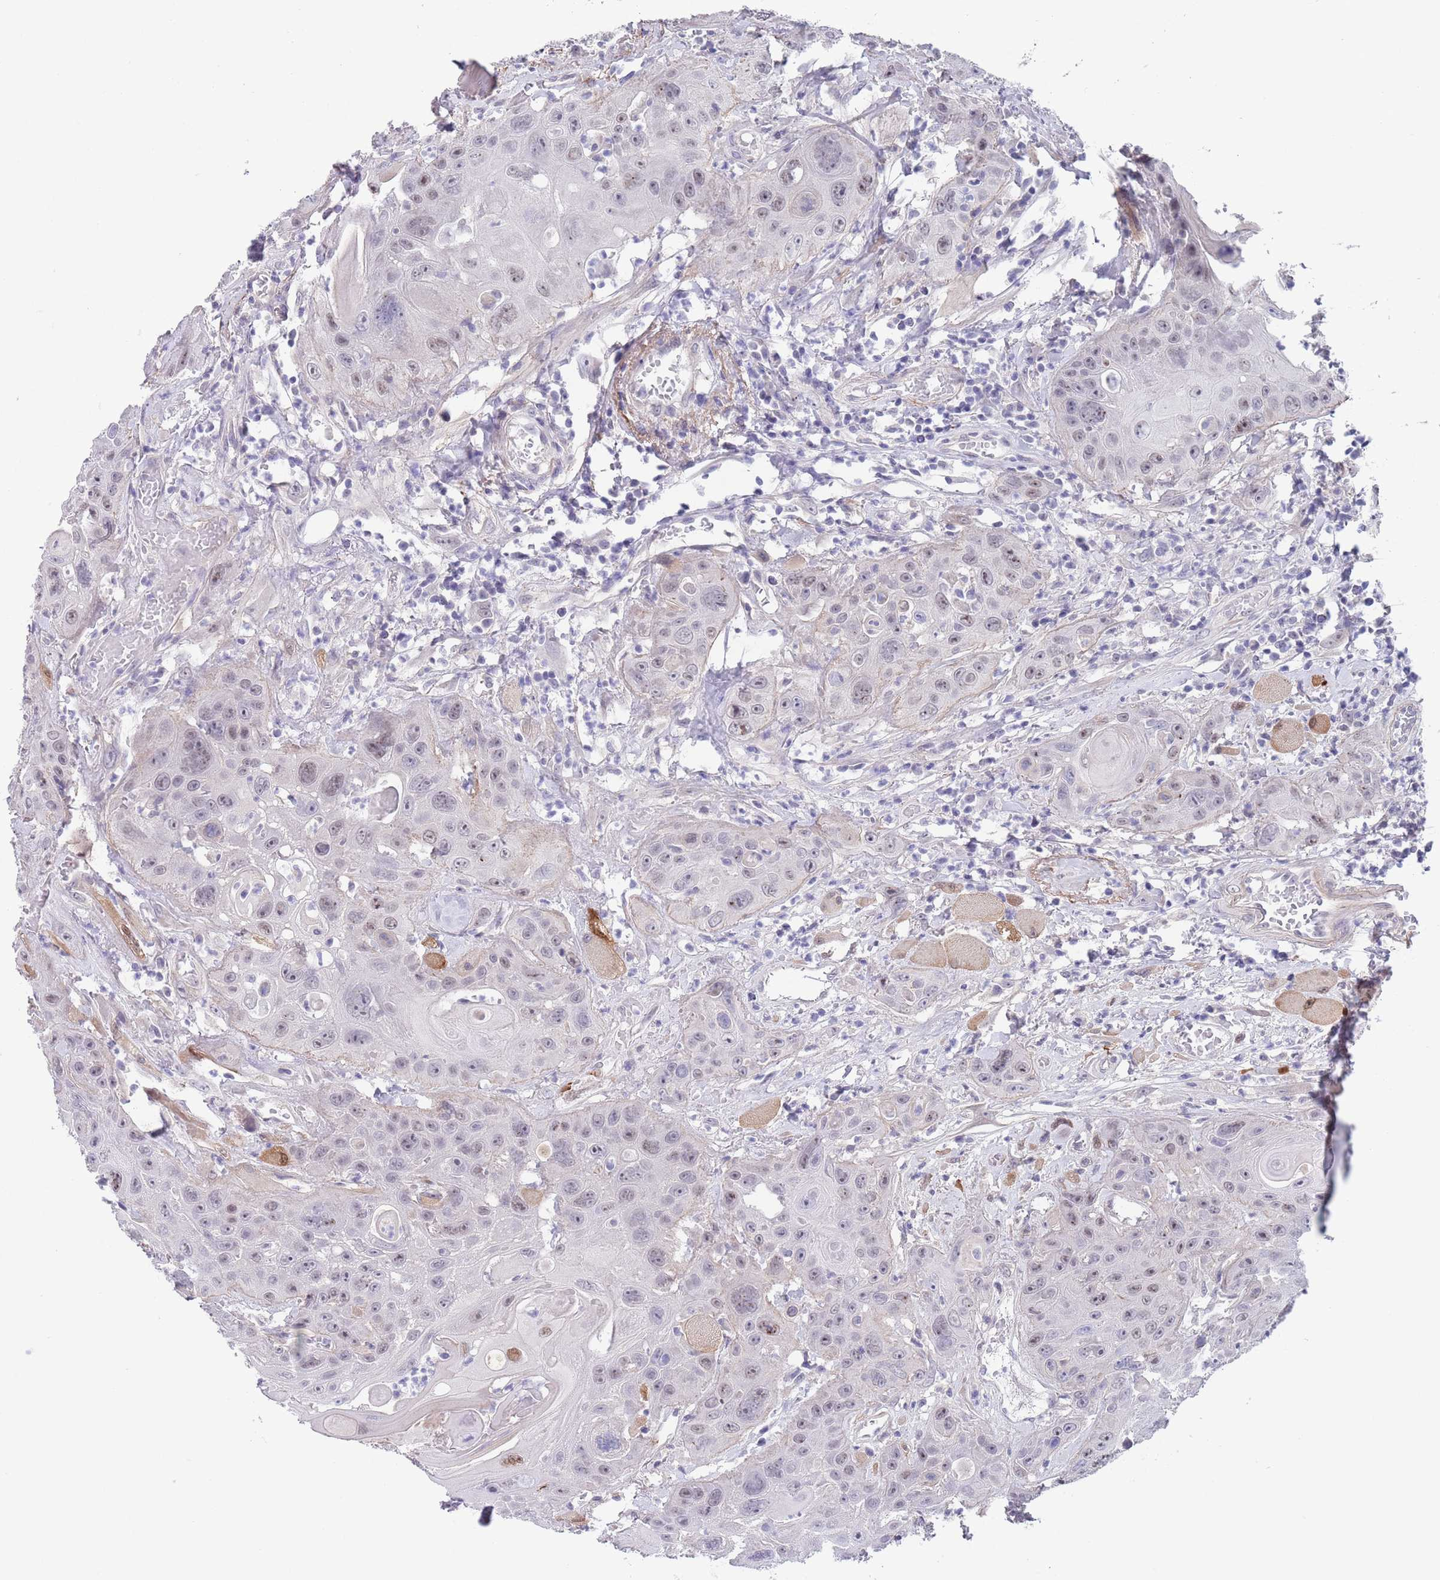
{"staining": {"intensity": "weak", "quantity": "<25%", "location": "nuclear"}, "tissue": "head and neck cancer", "cell_type": "Tumor cells", "image_type": "cancer", "snomed": [{"axis": "morphology", "description": "Squamous cell carcinoma, NOS"}, {"axis": "topography", "description": "Head-Neck"}], "caption": "IHC histopathology image of neoplastic tissue: head and neck cancer (squamous cell carcinoma) stained with DAB shows no significant protein staining in tumor cells.", "gene": "RNF169", "patient": {"sex": "female", "age": 59}}